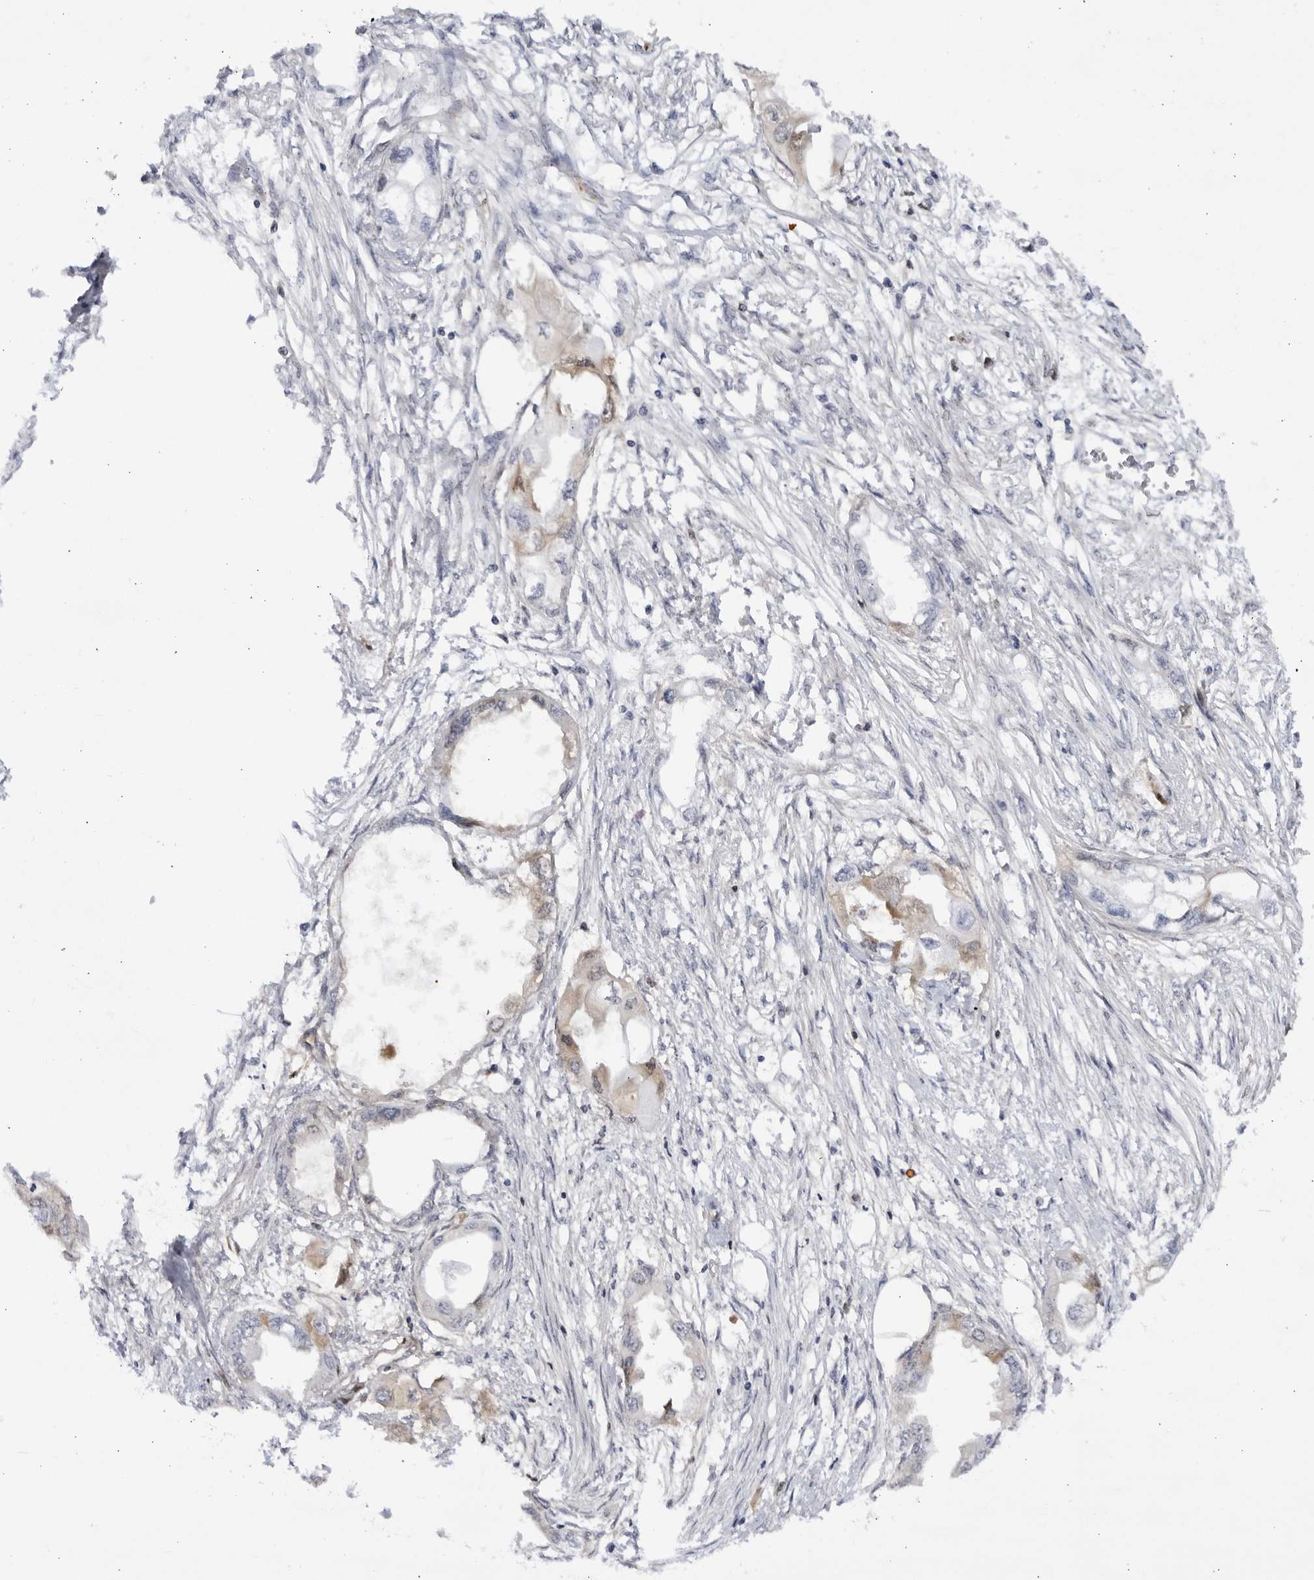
{"staining": {"intensity": "moderate", "quantity": "25%-75%", "location": "cytoplasmic/membranous"}, "tissue": "endometrial cancer", "cell_type": "Tumor cells", "image_type": "cancer", "snomed": [{"axis": "morphology", "description": "Adenocarcinoma, NOS"}, {"axis": "morphology", "description": "Adenocarcinoma, metastatic, NOS"}, {"axis": "topography", "description": "Adipose tissue"}, {"axis": "topography", "description": "Endometrium"}], "caption": "Protein analysis of endometrial cancer (adenocarcinoma) tissue demonstrates moderate cytoplasmic/membranous staining in approximately 25%-75% of tumor cells.", "gene": "CNBD1", "patient": {"sex": "female", "age": 67}}